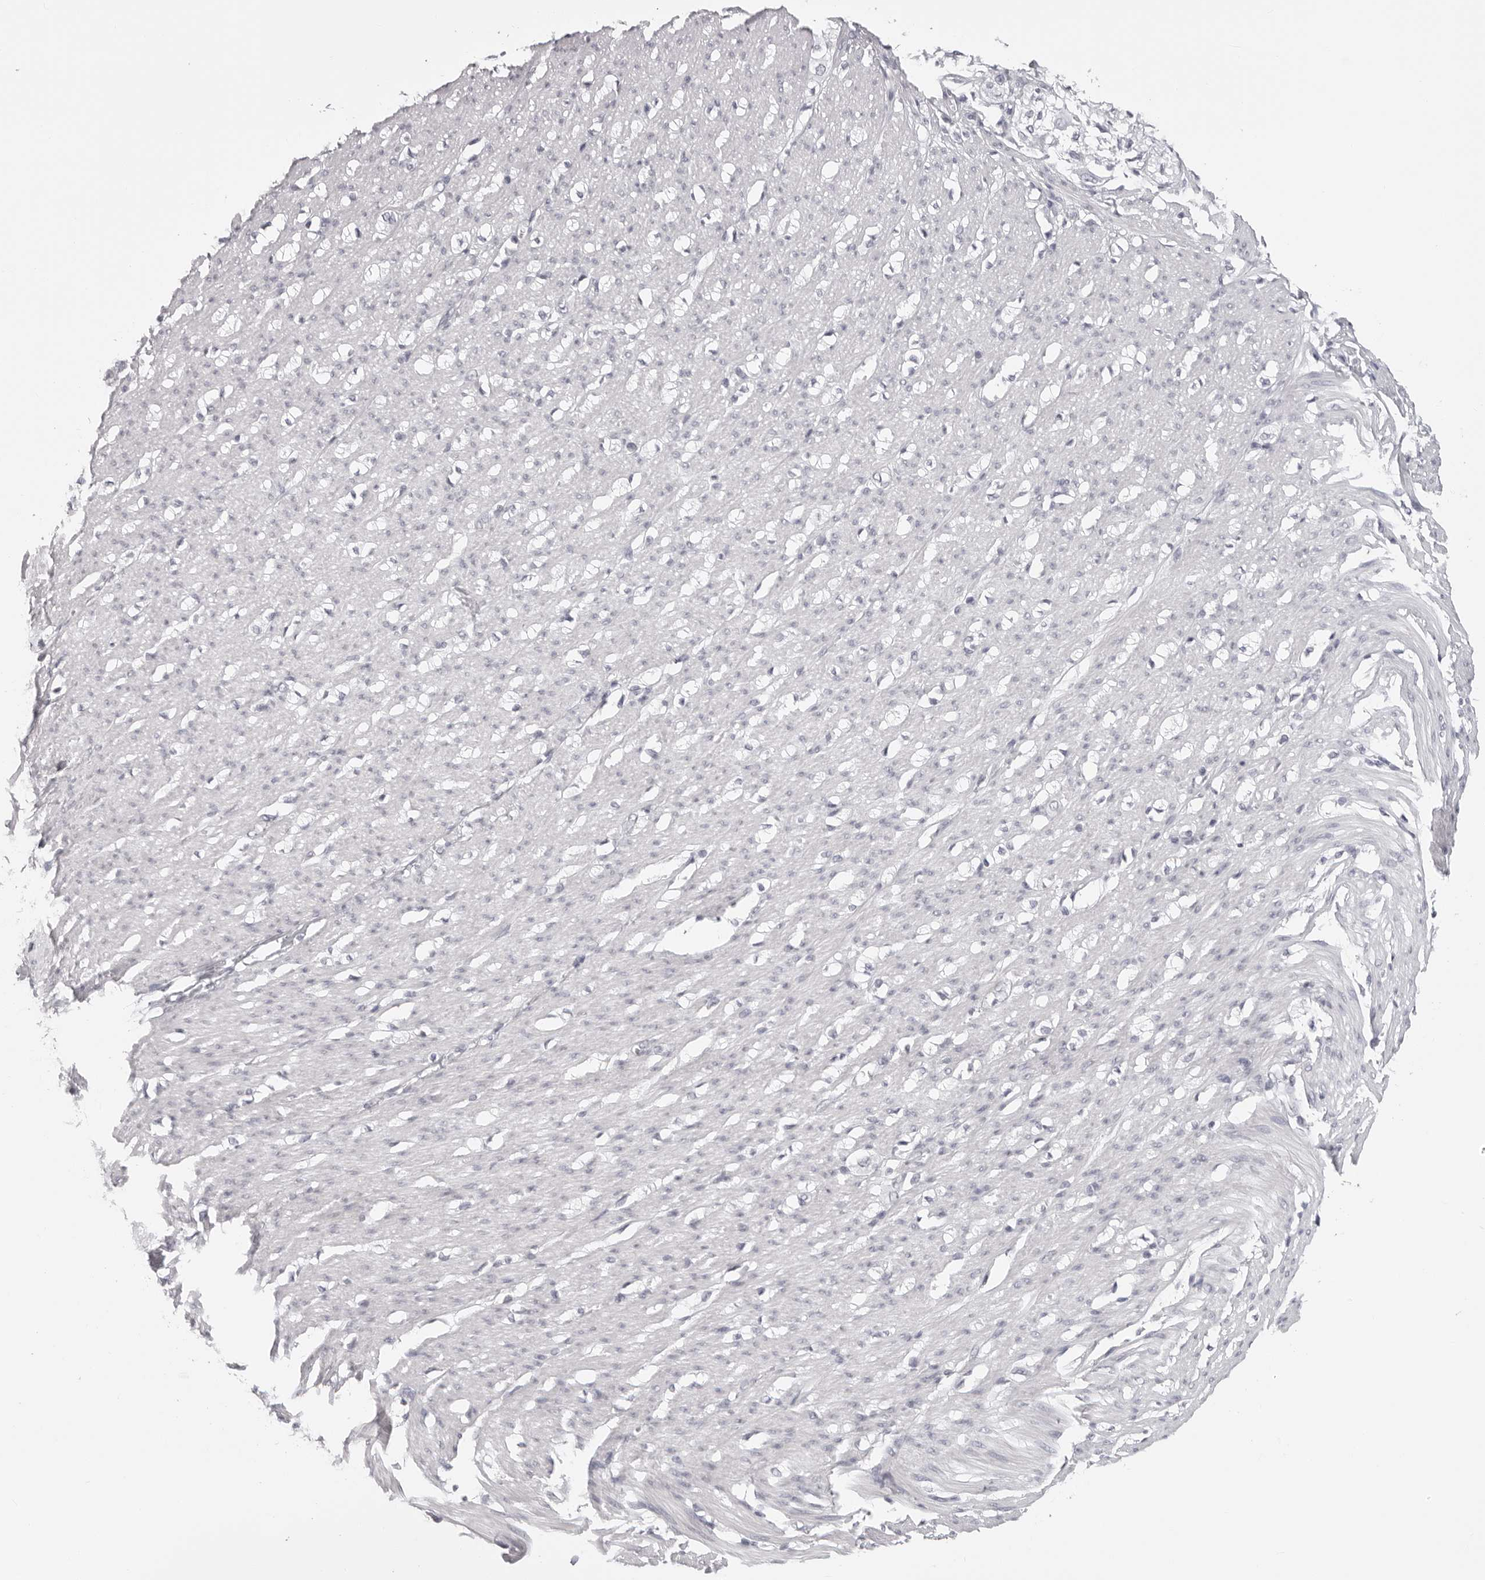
{"staining": {"intensity": "negative", "quantity": "none", "location": "none"}, "tissue": "smooth muscle", "cell_type": "Smooth muscle cells", "image_type": "normal", "snomed": [{"axis": "morphology", "description": "Normal tissue, NOS"}, {"axis": "morphology", "description": "Adenocarcinoma, NOS"}, {"axis": "topography", "description": "Colon"}, {"axis": "topography", "description": "Peripheral nerve tissue"}], "caption": "This image is of normal smooth muscle stained with IHC to label a protein in brown with the nuclei are counter-stained blue. There is no expression in smooth muscle cells.", "gene": "DNALI1", "patient": {"sex": "male", "age": 14}}